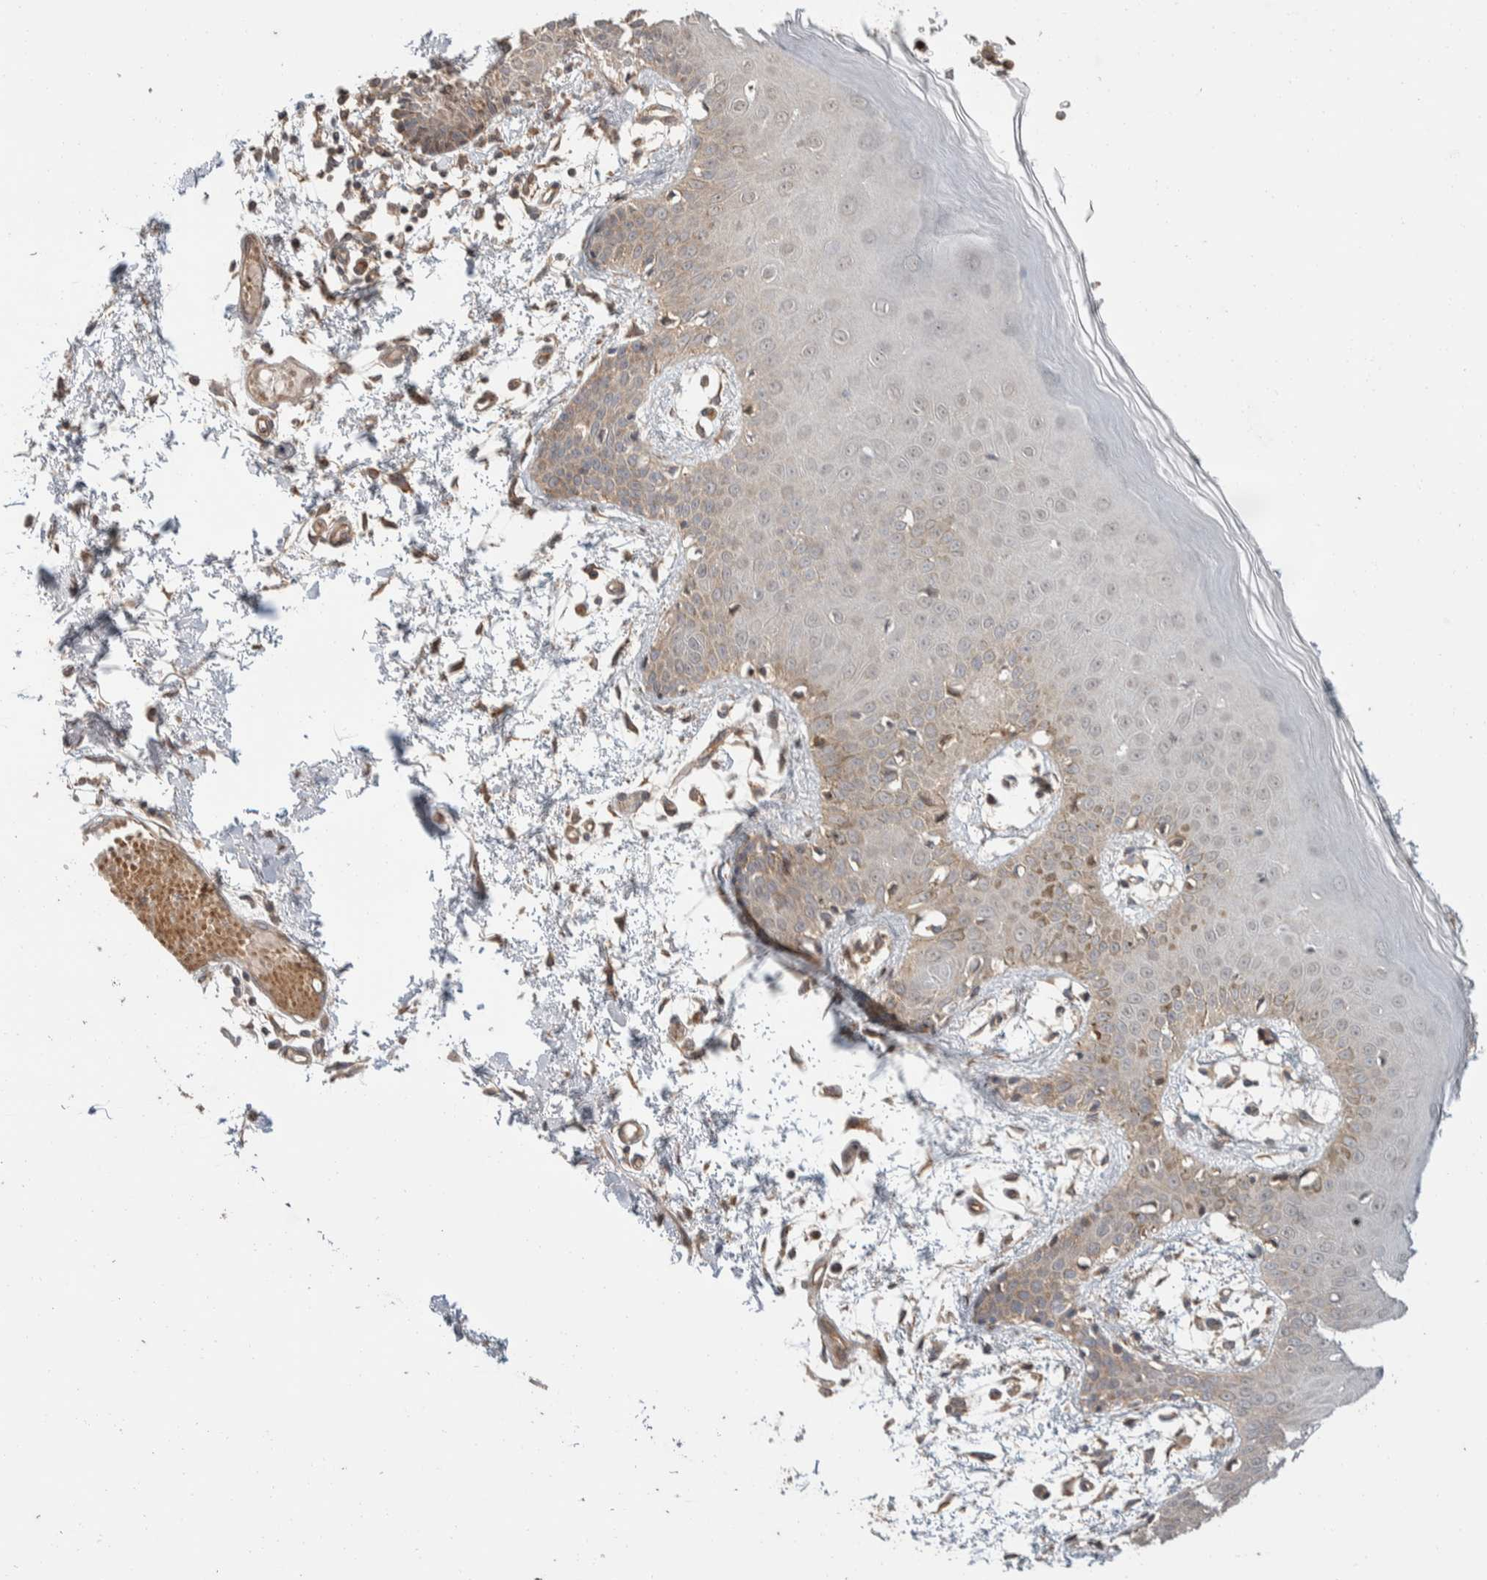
{"staining": {"intensity": "moderate", "quantity": ">75%", "location": "cytoplasmic/membranous"}, "tissue": "skin", "cell_type": "Fibroblasts", "image_type": "normal", "snomed": [{"axis": "morphology", "description": "Normal tissue, NOS"}, {"axis": "topography", "description": "Skin"}], "caption": "This photomicrograph exhibits immunohistochemistry staining of unremarkable skin, with medium moderate cytoplasmic/membranous staining in approximately >75% of fibroblasts.", "gene": "ERC1", "patient": {"sex": "male", "age": 53}}